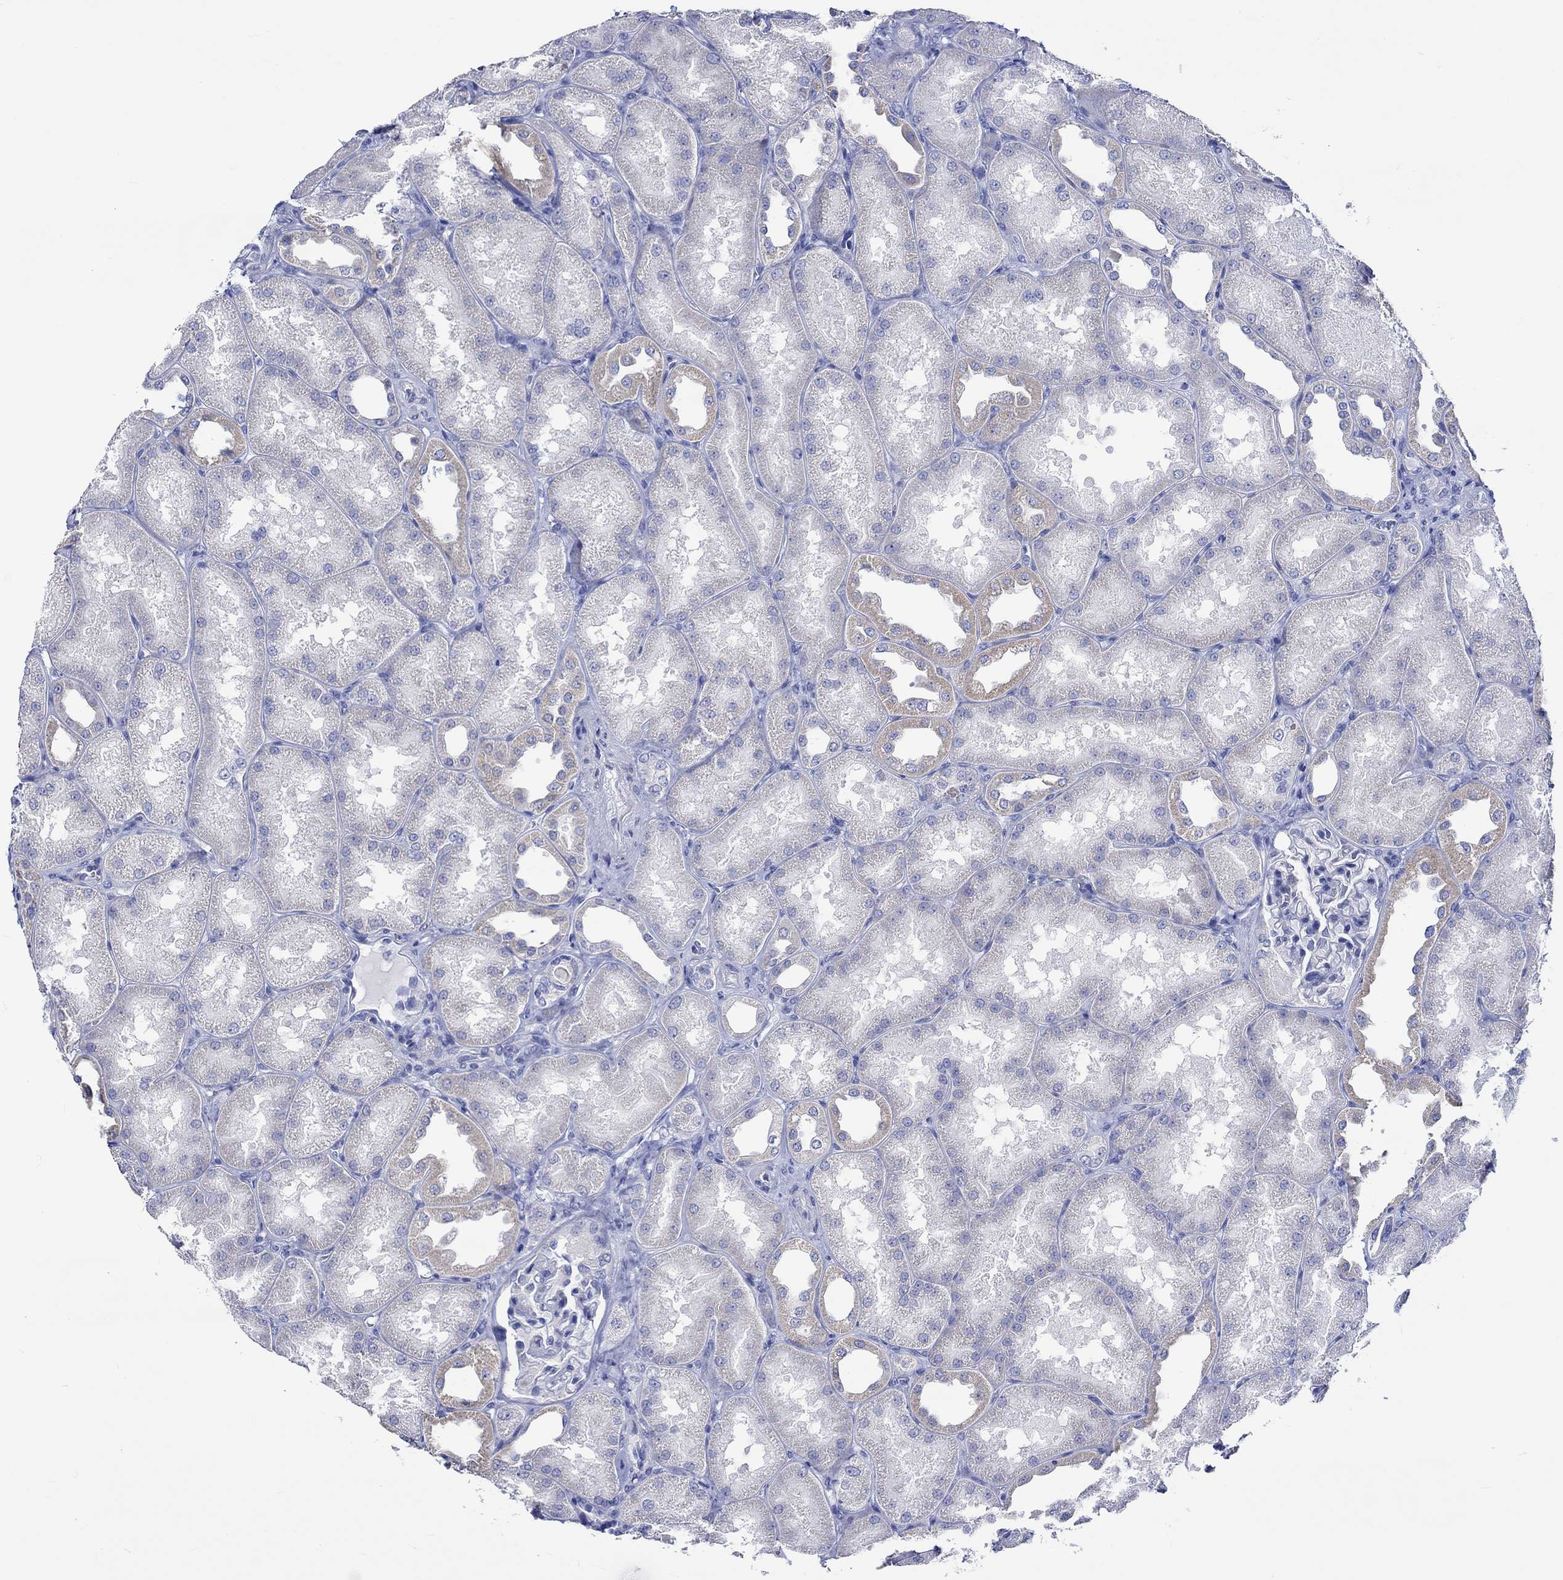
{"staining": {"intensity": "negative", "quantity": "none", "location": "none"}, "tissue": "kidney", "cell_type": "Cells in glomeruli", "image_type": "normal", "snomed": [{"axis": "morphology", "description": "Normal tissue, NOS"}, {"axis": "topography", "description": "Kidney"}], "caption": "Normal kidney was stained to show a protein in brown. There is no significant expression in cells in glomeruli.", "gene": "HARBI1", "patient": {"sex": "male", "age": 61}}